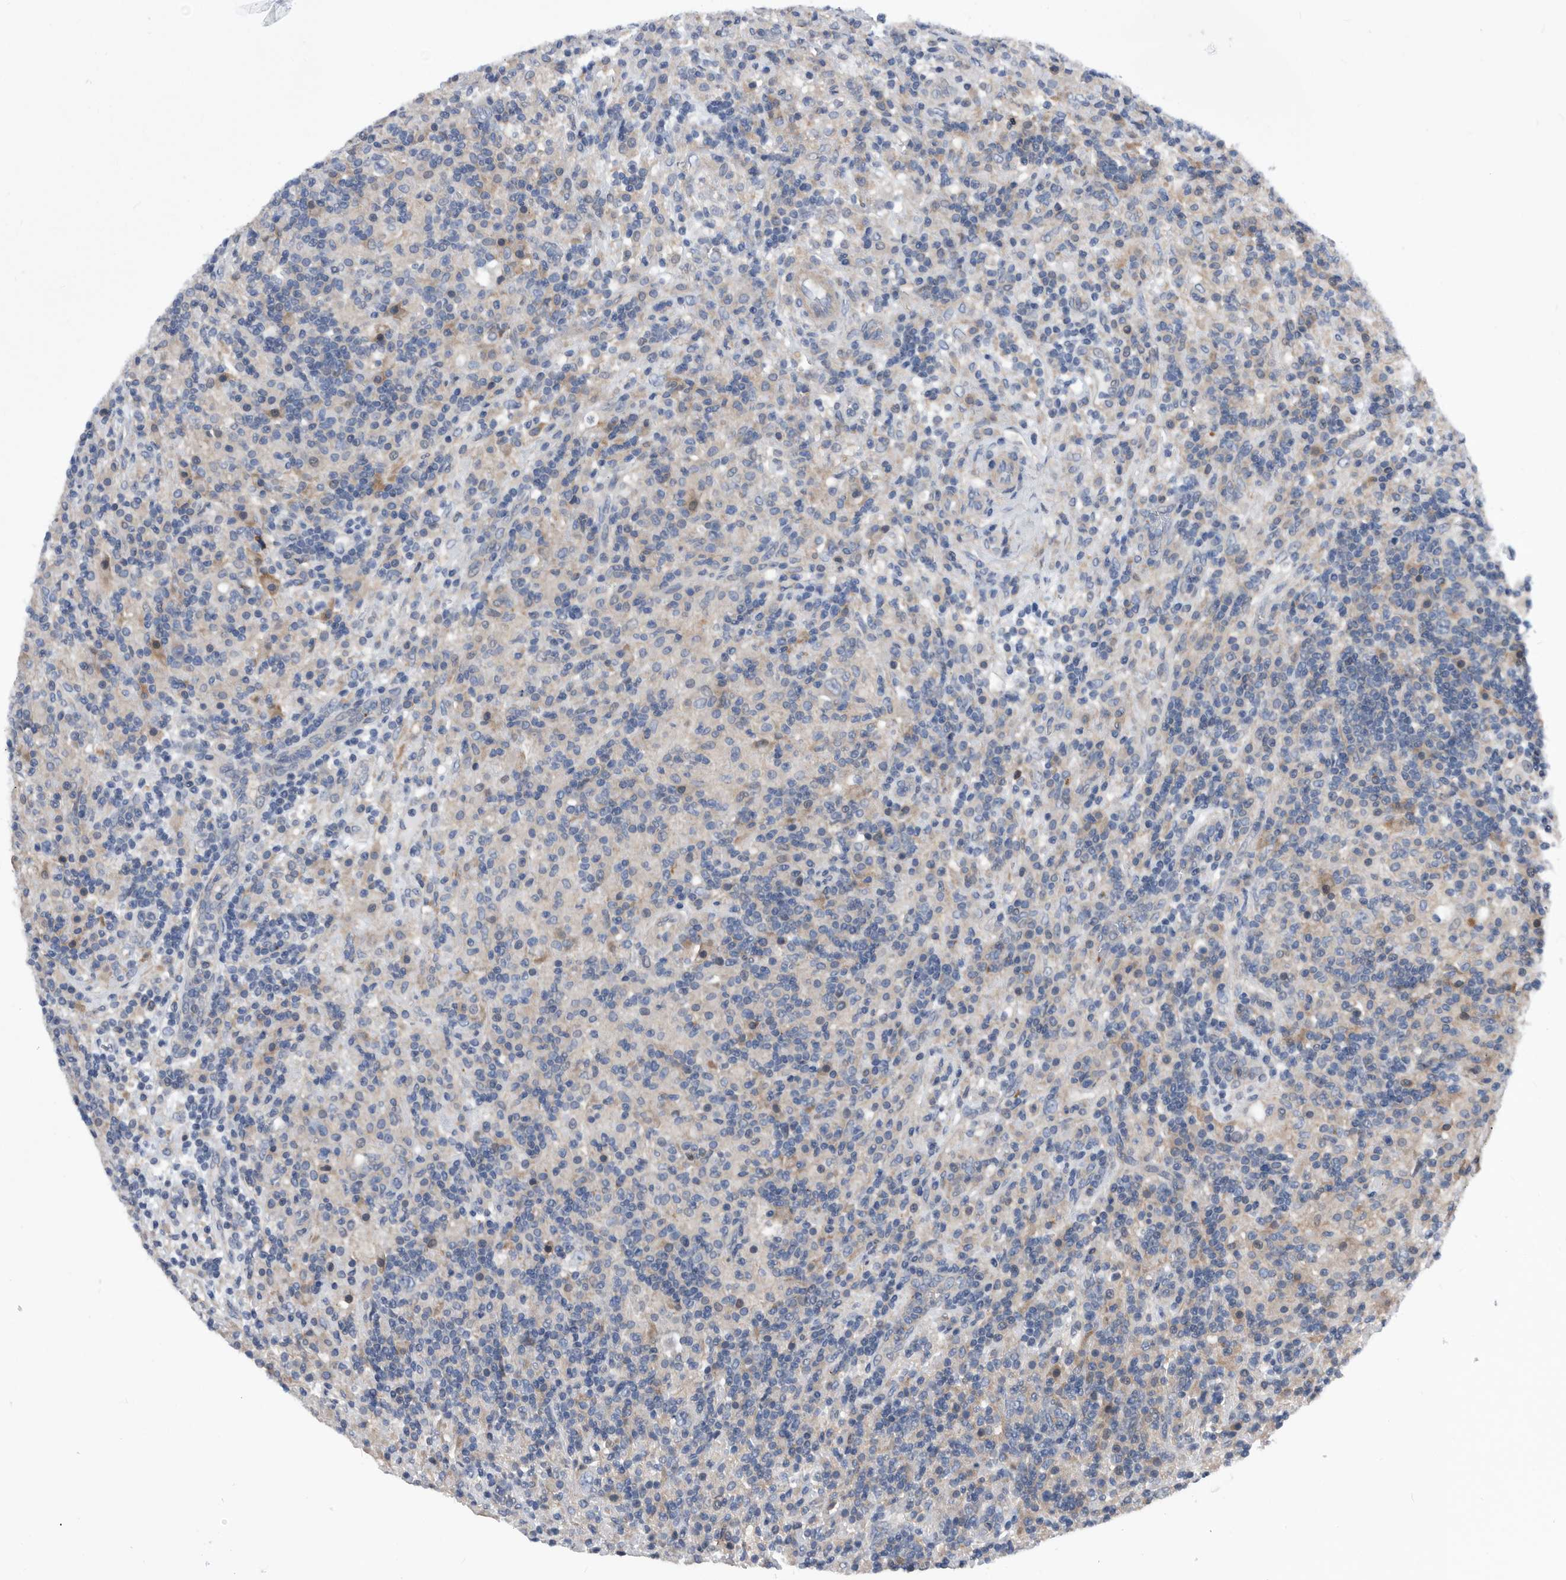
{"staining": {"intensity": "negative", "quantity": "none", "location": "none"}, "tissue": "lymphoma", "cell_type": "Tumor cells", "image_type": "cancer", "snomed": [{"axis": "morphology", "description": "Hodgkin's disease, NOS"}, {"axis": "topography", "description": "Lymph node"}], "caption": "DAB immunohistochemical staining of human lymphoma shows no significant positivity in tumor cells. The staining was performed using DAB to visualize the protein expression in brown, while the nuclei were stained in blue with hematoxylin (Magnification: 20x).", "gene": "BAIAP3", "patient": {"sex": "male", "age": 70}}